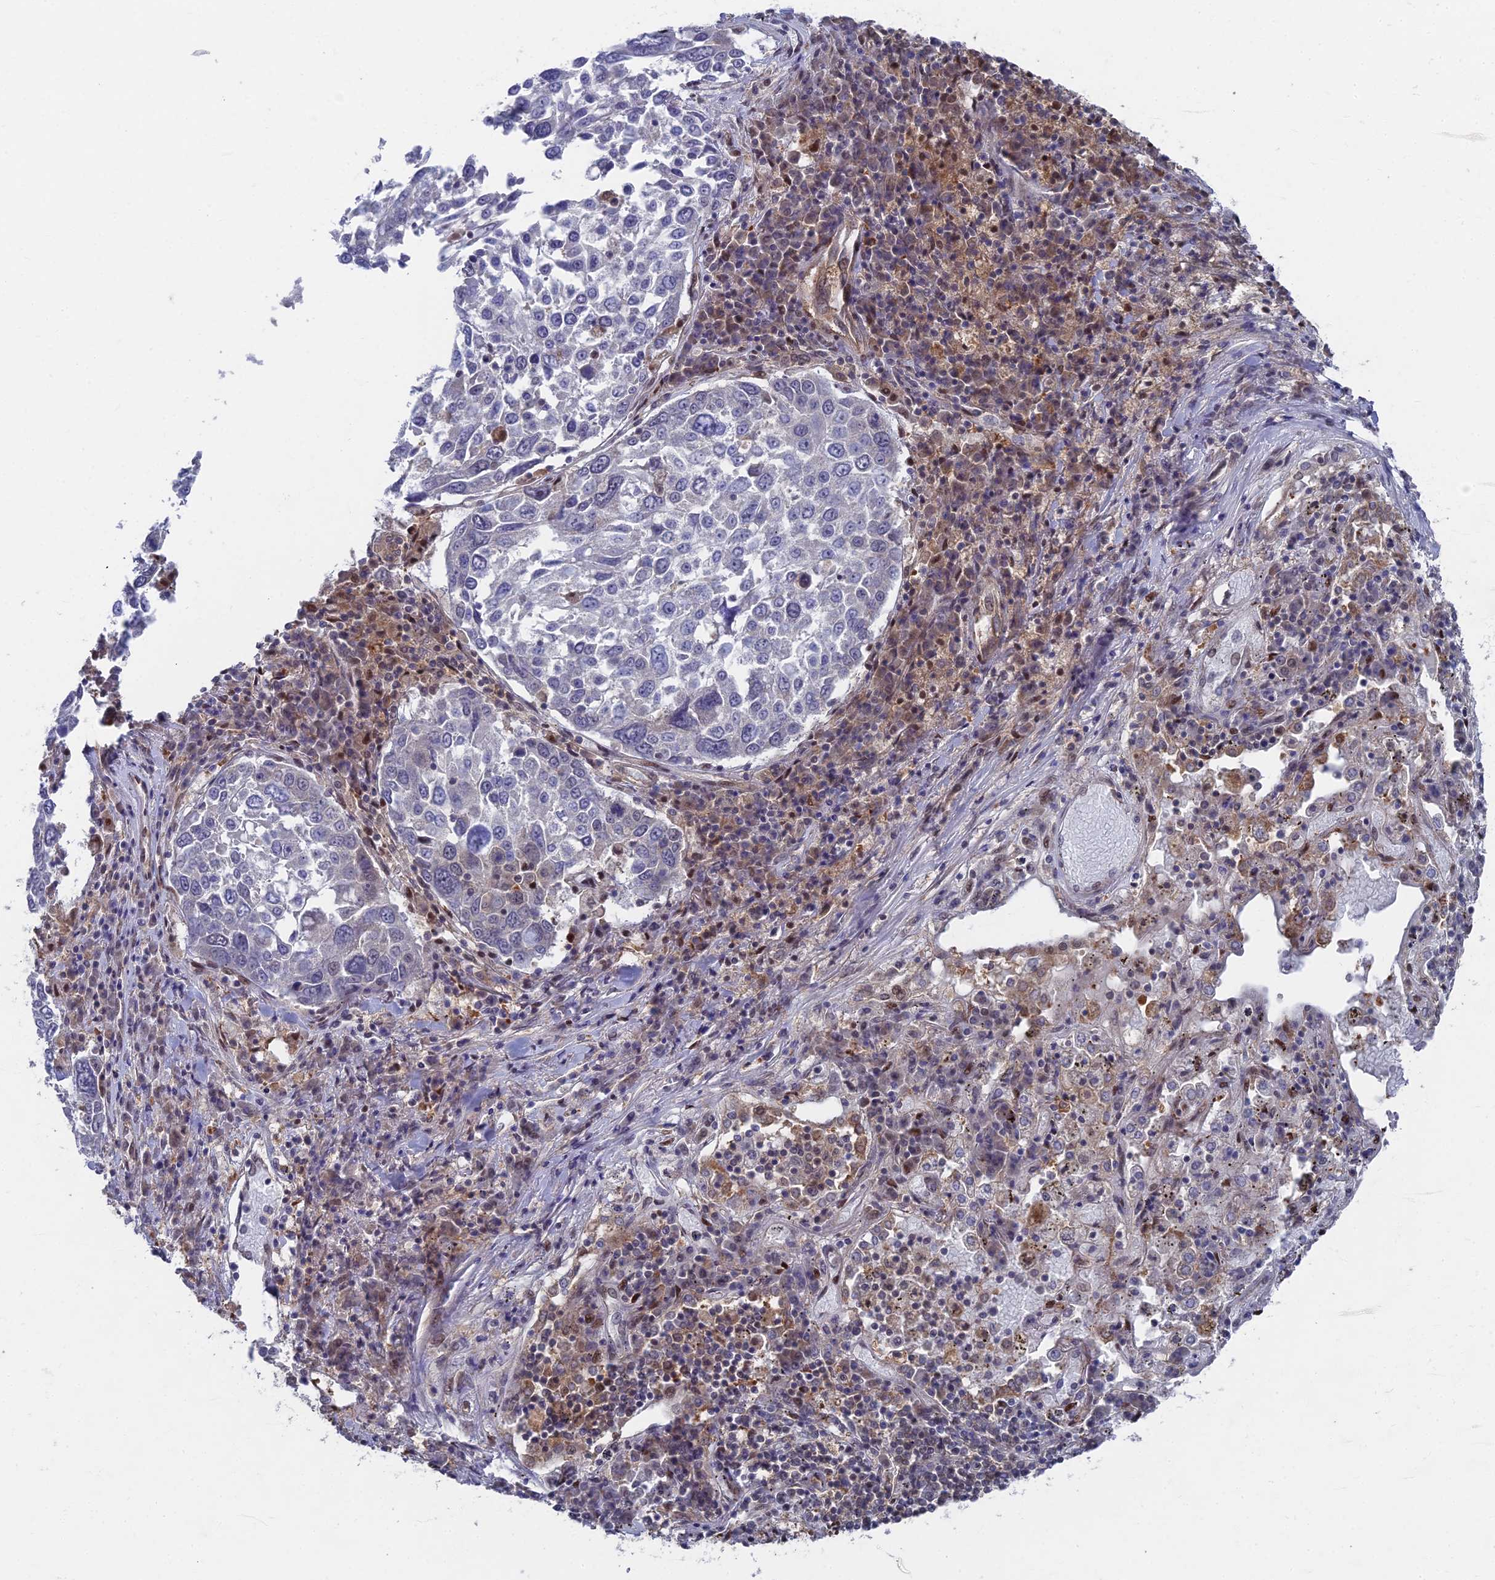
{"staining": {"intensity": "negative", "quantity": "none", "location": "none"}, "tissue": "lung cancer", "cell_type": "Tumor cells", "image_type": "cancer", "snomed": [{"axis": "morphology", "description": "Squamous cell carcinoma, NOS"}, {"axis": "topography", "description": "Lung"}], "caption": "Lung cancer was stained to show a protein in brown. There is no significant expression in tumor cells. (Brightfield microscopy of DAB immunohistochemistry (IHC) at high magnification).", "gene": "UNC5D", "patient": {"sex": "male", "age": 65}}